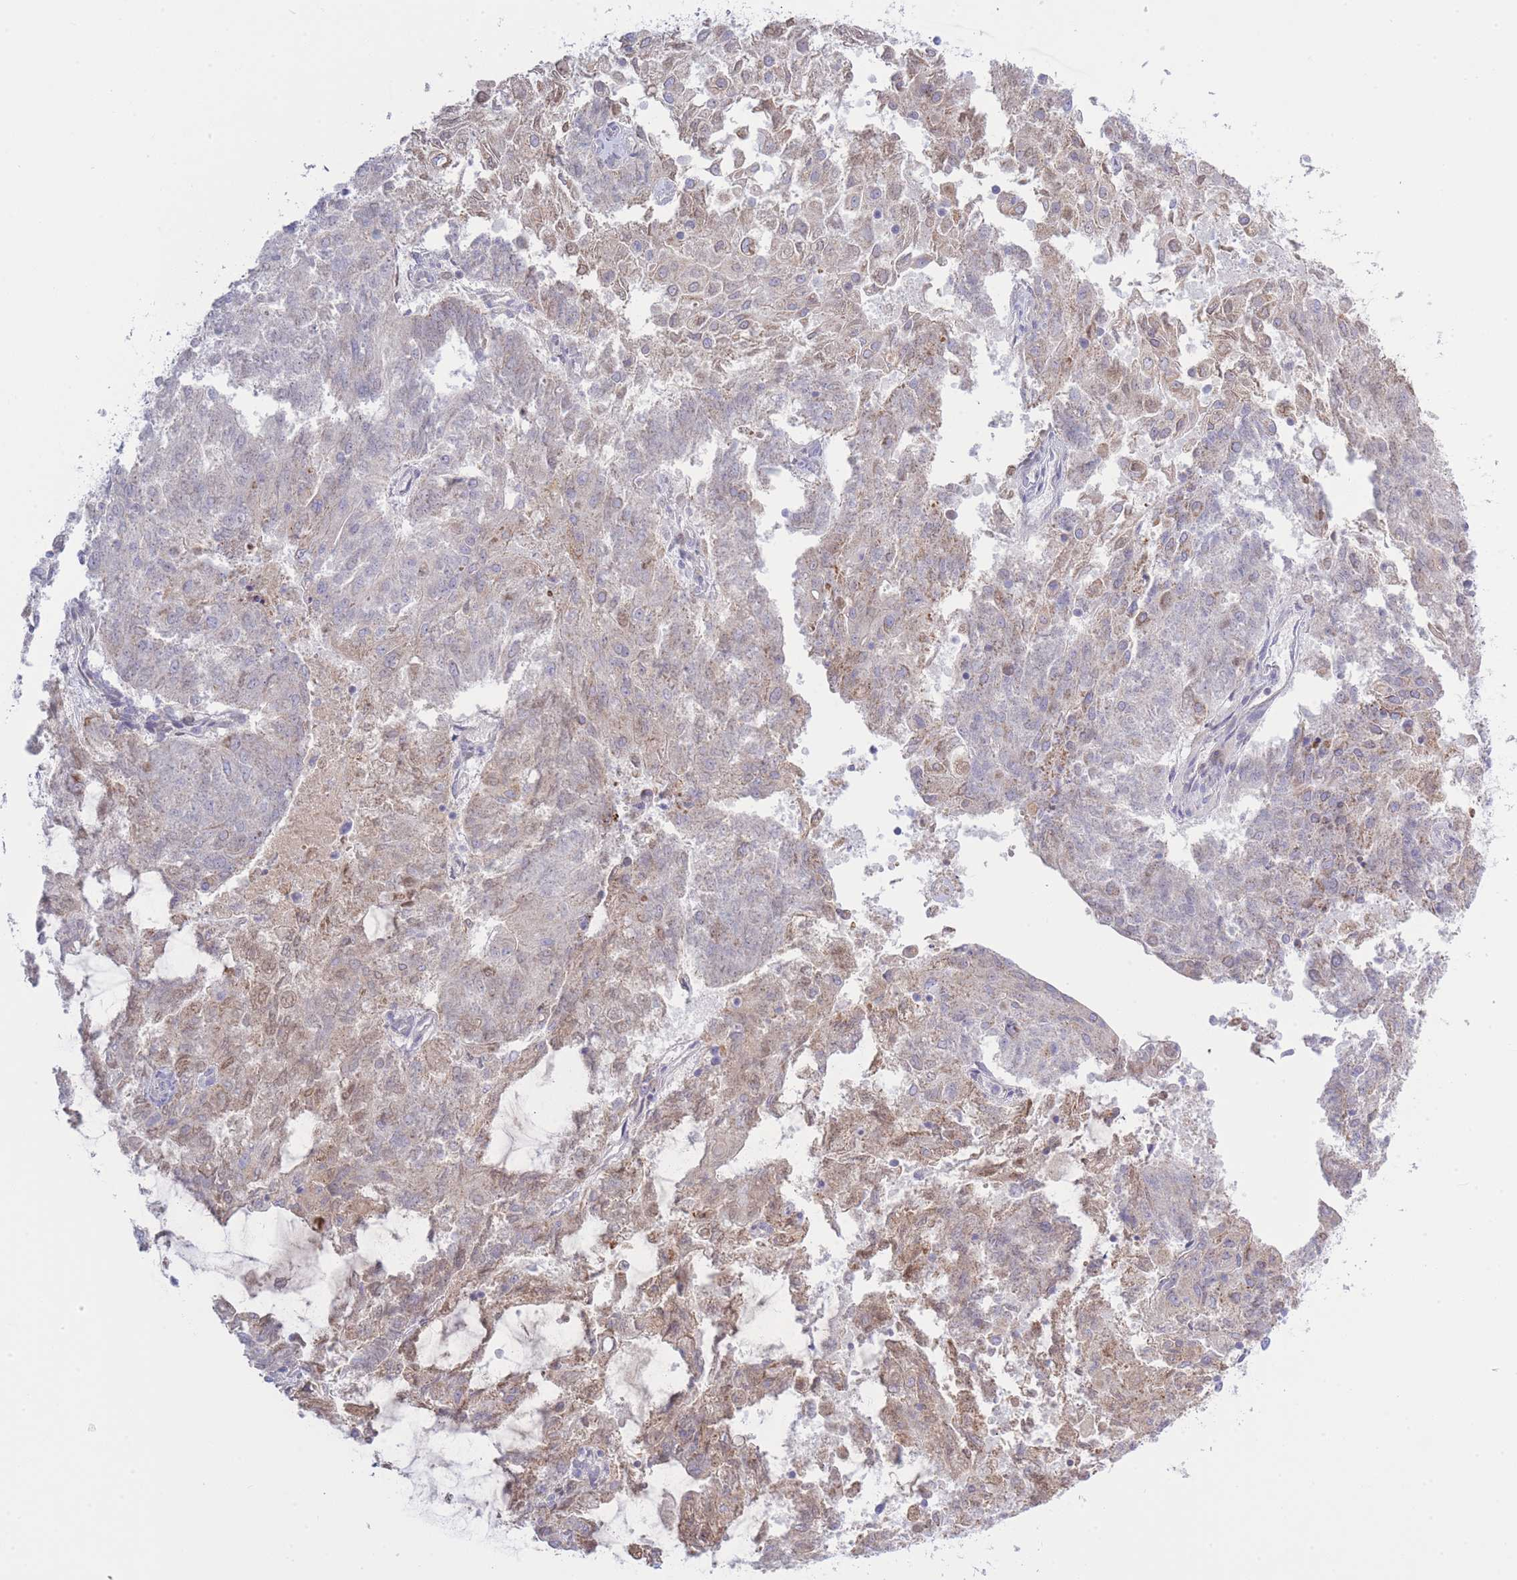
{"staining": {"intensity": "weak", "quantity": "25%-75%", "location": "cytoplasmic/membranous"}, "tissue": "endometrial cancer", "cell_type": "Tumor cells", "image_type": "cancer", "snomed": [{"axis": "morphology", "description": "Adenocarcinoma, NOS"}, {"axis": "topography", "description": "Endometrium"}], "caption": "This image reveals IHC staining of human endometrial cancer, with low weak cytoplasmic/membranous staining in about 25%-75% of tumor cells.", "gene": "NANP", "patient": {"sex": "female", "age": 82}}